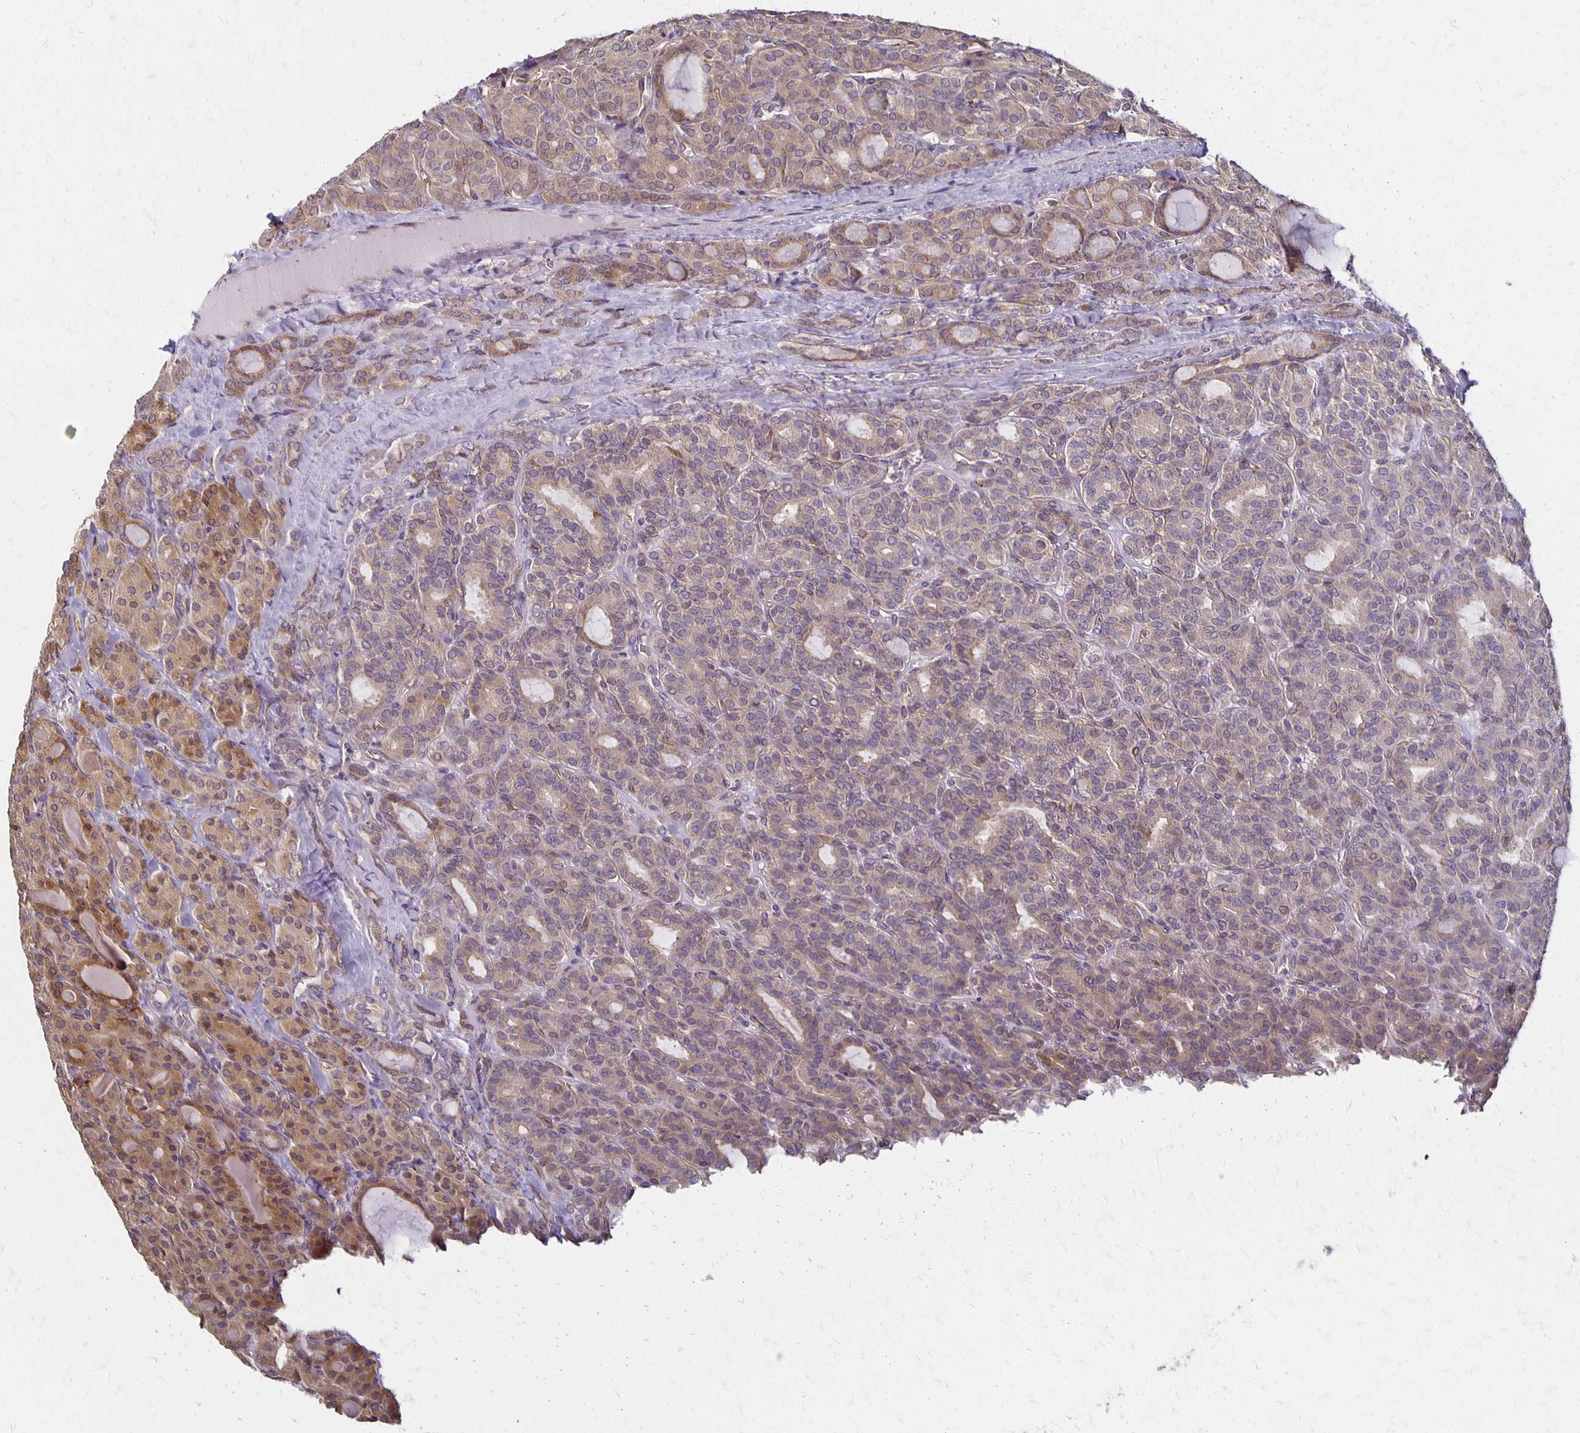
{"staining": {"intensity": "weak", "quantity": ">75%", "location": "cytoplasmic/membranous"}, "tissue": "thyroid cancer", "cell_type": "Tumor cells", "image_type": "cancer", "snomed": [{"axis": "morphology", "description": "Normal tissue, NOS"}, {"axis": "morphology", "description": "Follicular adenoma carcinoma, NOS"}, {"axis": "topography", "description": "Thyroid gland"}], "caption": "The photomicrograph demonstrates immunohistochemical staining of thyroid cancer. There is weak cytoplasmic/membranous positivity is present in approximately >75% of tumor cells.", "gene": "GPX4", "patient": {"sex": "female", "age": 31}}